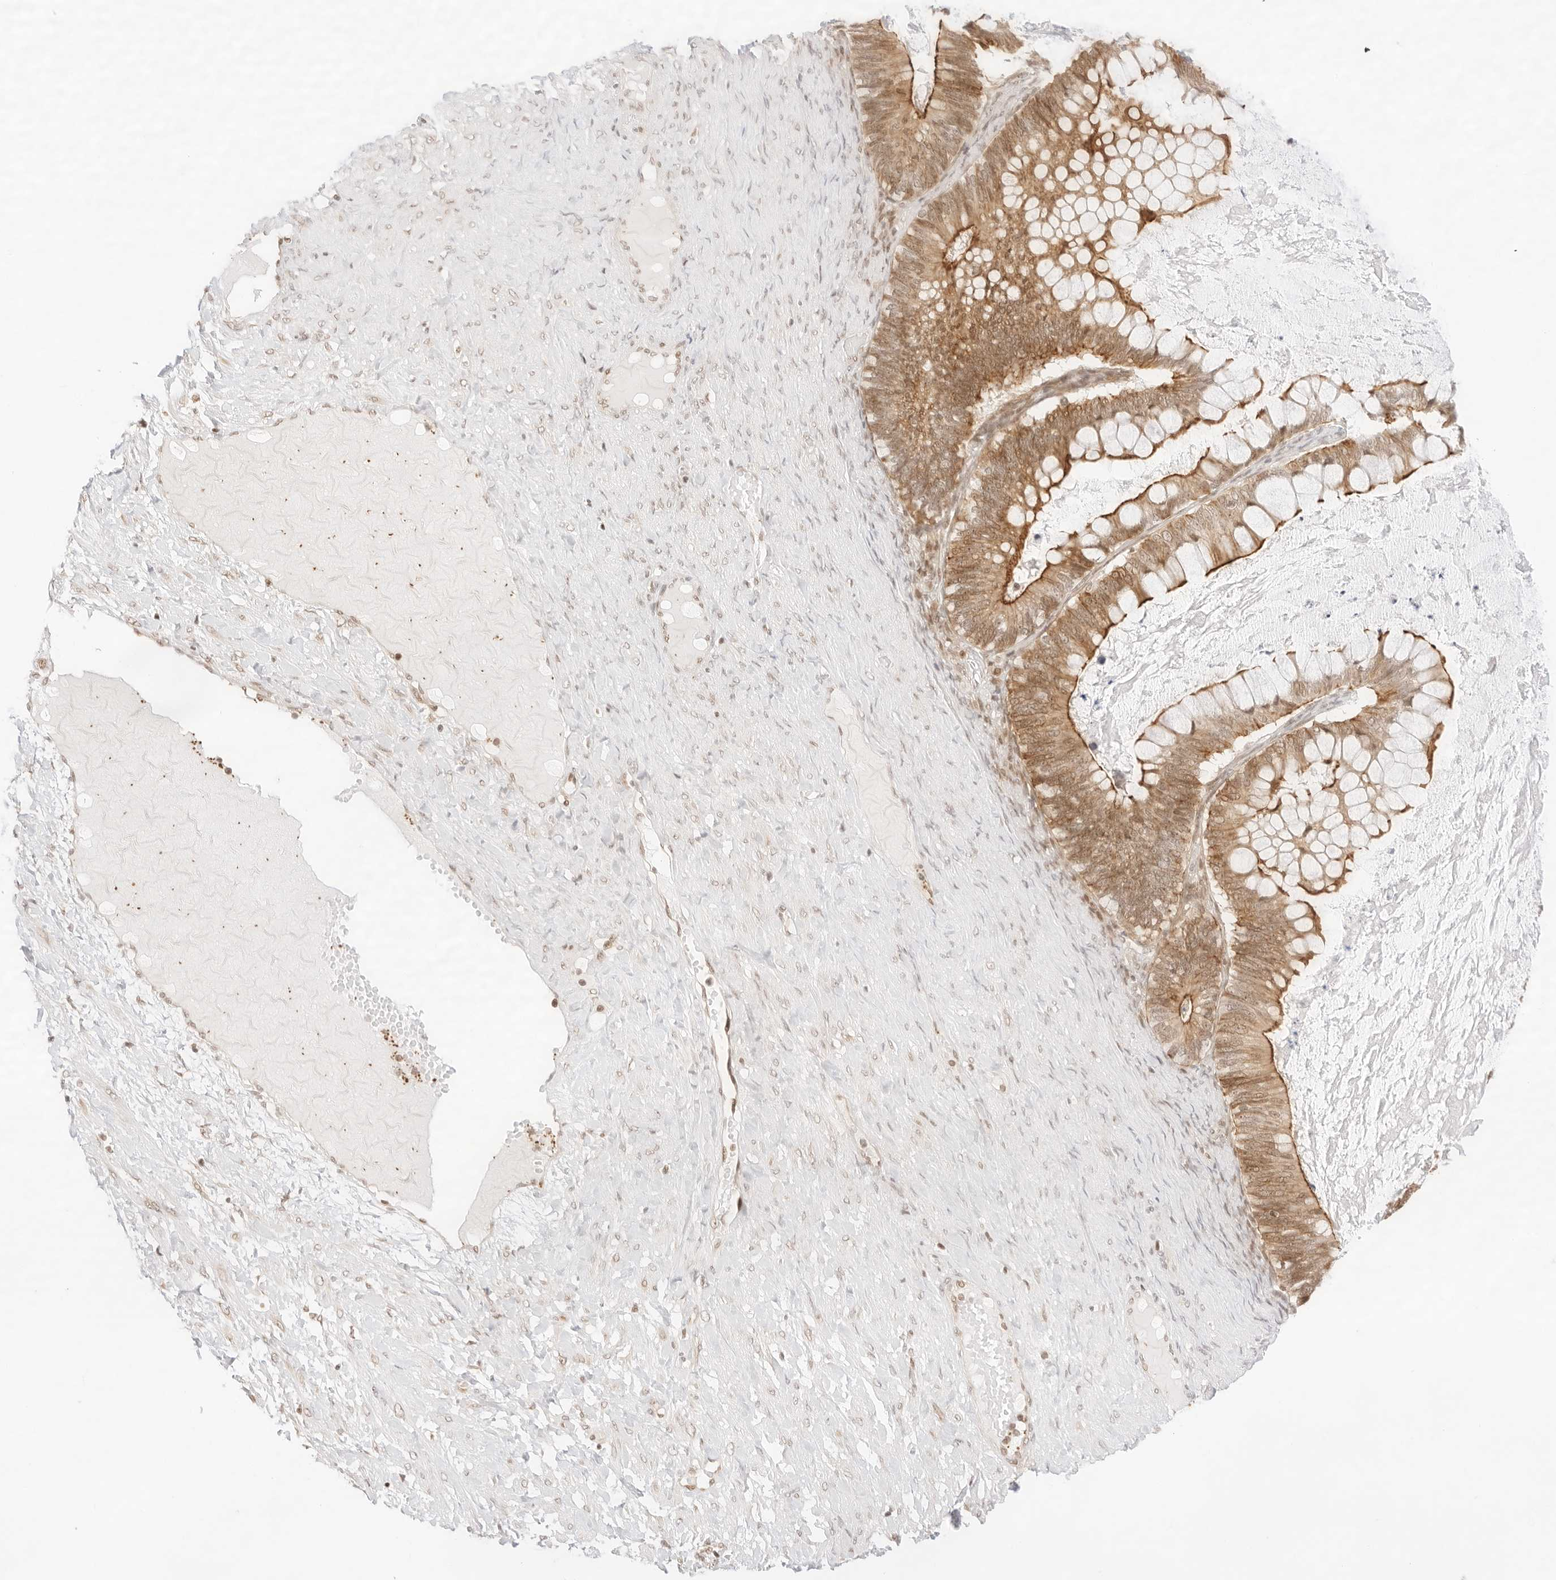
{"staining": {"intensity": "moderate", "quantity": ">75%", "location": "cytoplasmic/membranous,nuclear"}, "tissue": "ovarian cancer", "cell_type": "Tumor cells", "image_type": "cancer", "snomed": [{"axis": "morphology", "description": "Cystadenocarcinoma, mucinous, NOS"}, {"axis": "topography", "description": "Ovary"}], "caption": "The micrograph displays immunohistochemical staining of mucinous cystadenocarcinoma (ovarian). There is moderate cytoplasmic/membranous and nuclear expression is appreciated in about >75% of tumor cells.", "gene": "GNAS", "patient": {"sex": "female", "age": 61}}